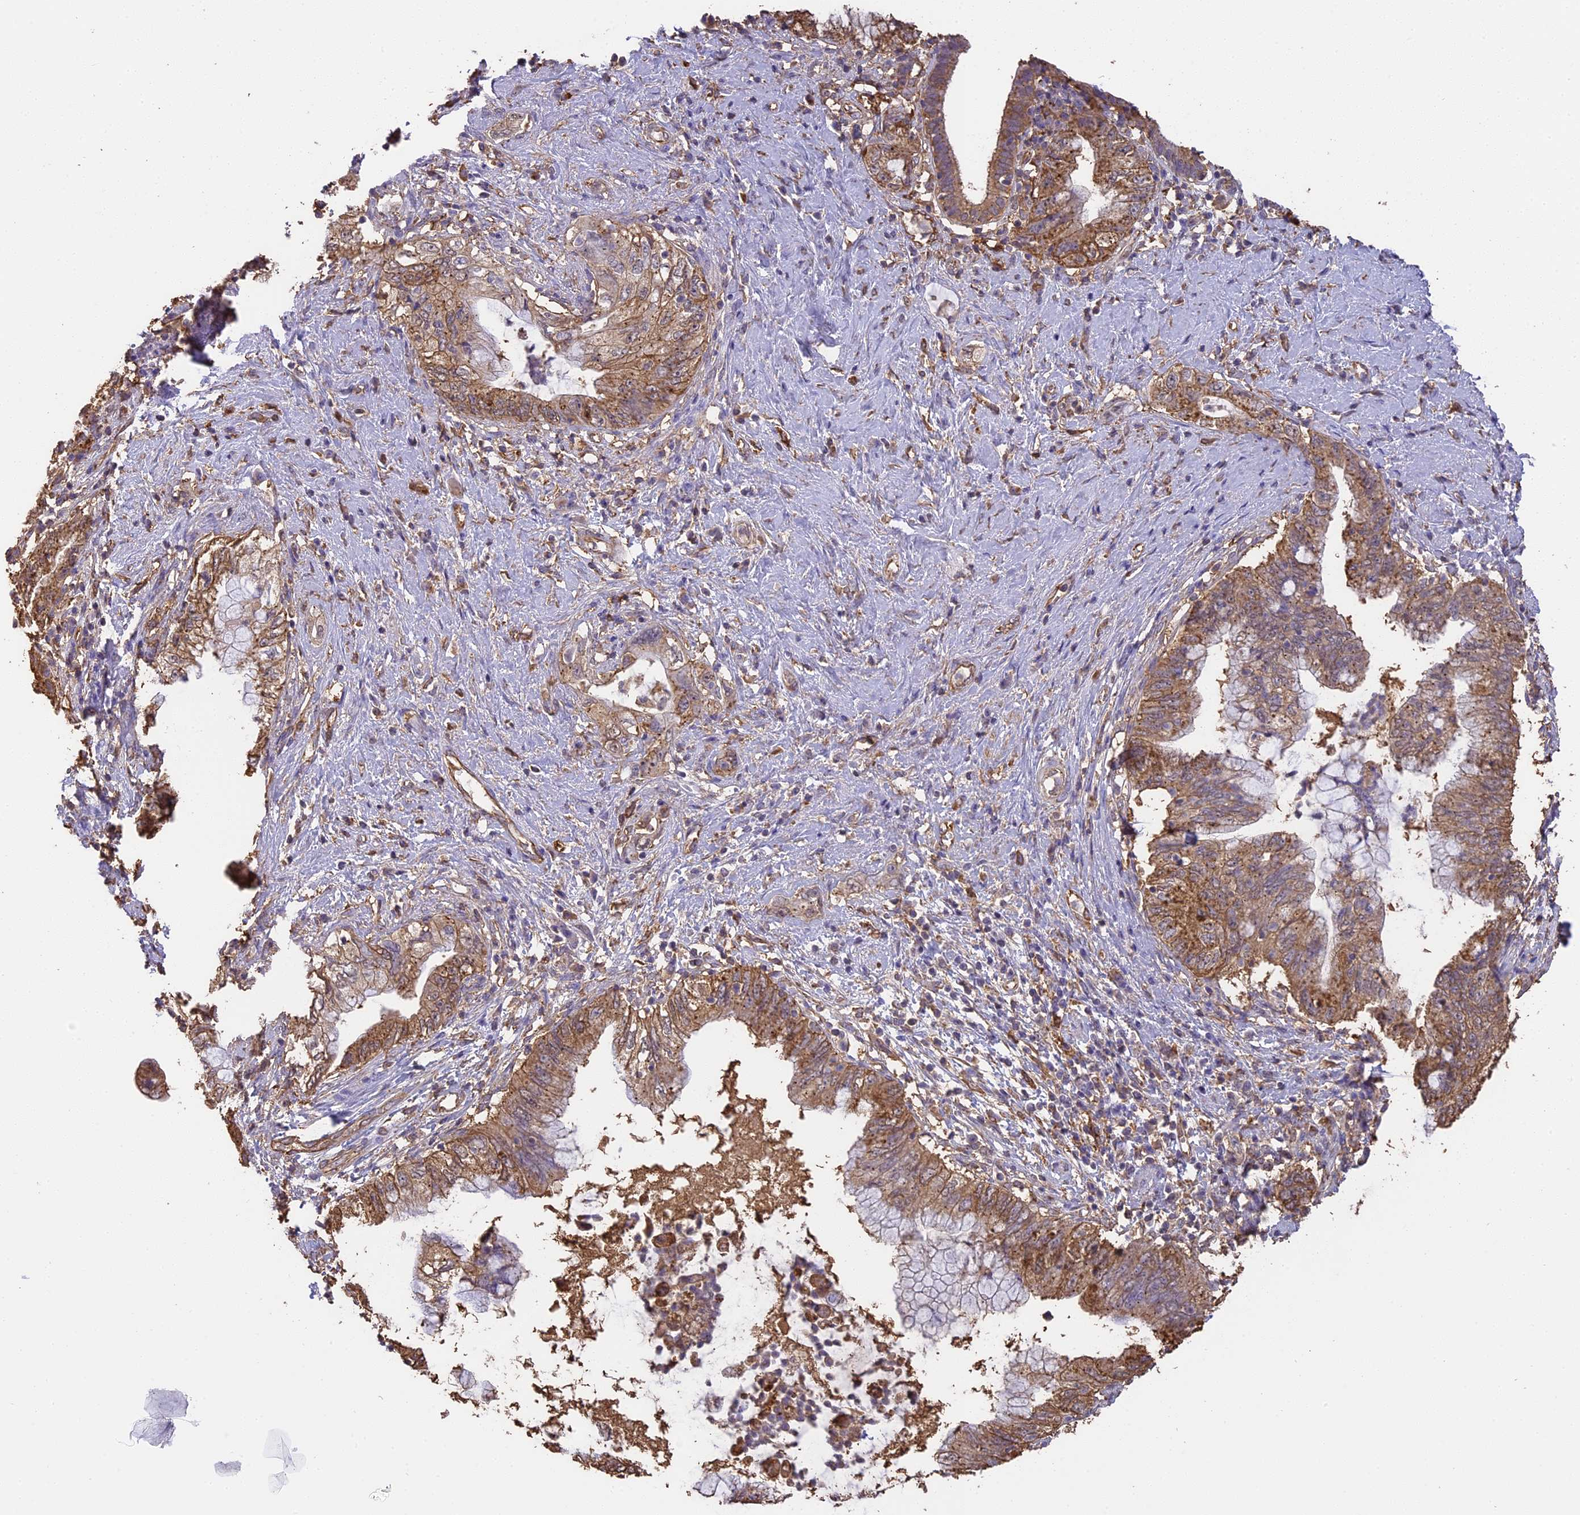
{"staining": {"intensity": "moderate", "quantity": ">75%", "location": "cytoplasmic/membranous,nuclear"}, "tissue": "pancreatic cancer", "cell_type": "Tumor cells", "image_type": "cancer", "snomed": [{"axis": "morphology", "description": "Adenocarcinoma, NOS"}, {"axis": "topography", "description": "Pancreas"}], "caption": "An immunohistochemistry (IHC) histopathology image of tumor tissue is shown. Protein staining in brown labels moderate cytoplasmic/membranous and nuclear positivity in pancreatic adenocarcinoma within tumor cells. The staining is performed using DAB brown chromogen to label protein expression. The nuclei are counter-stained blue using hematoxylin.", "gene": "ARHGAP19", "patient": {"sex": "female", "age": 73}}